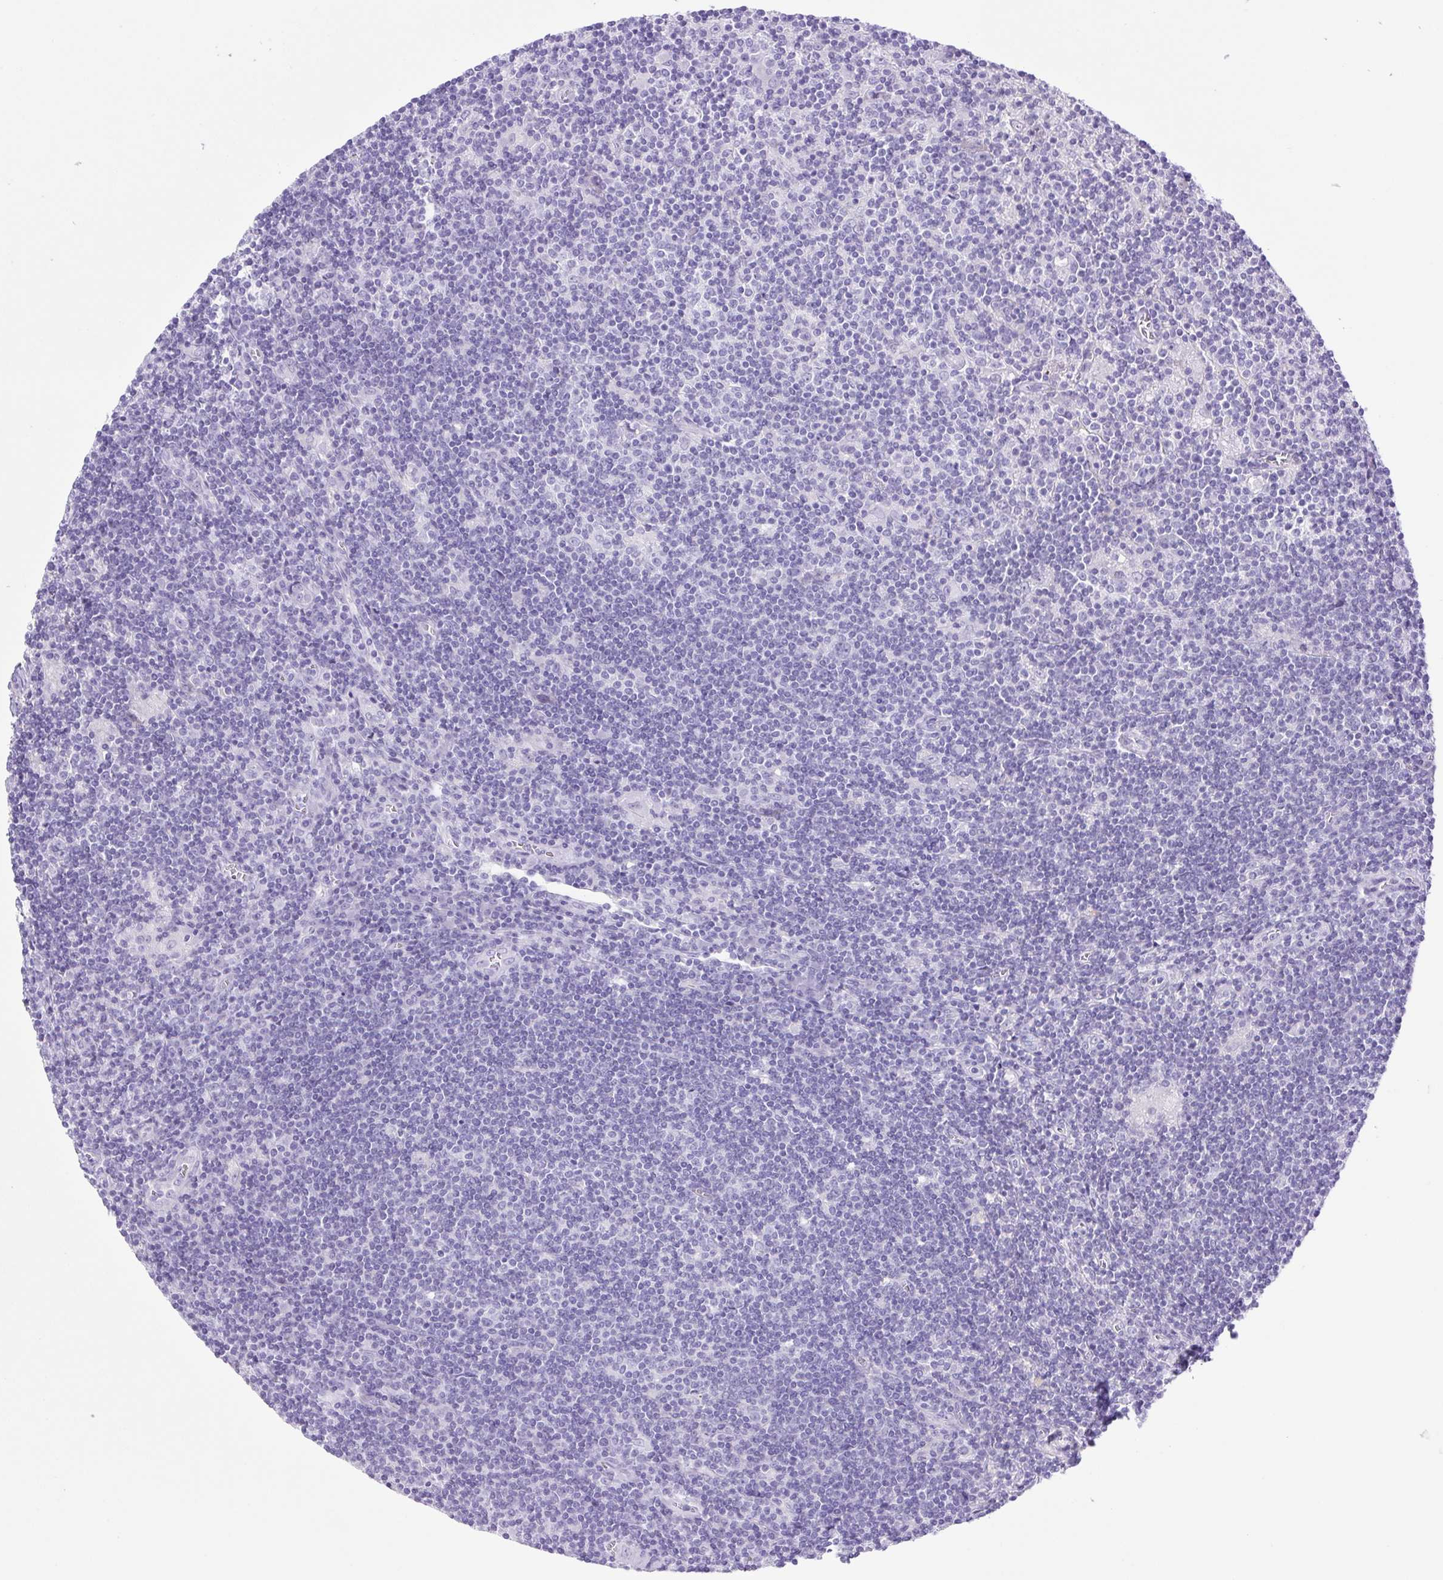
{"staining": {"intensity": "negative", "quantity": "none", "location": "none"}, "tissue": "lymphoma", "cell_type": "Tumor cells", "image_type": "cancer", "snomed": [{"axis": "morphology", "description": "Hodgkin's disease, NOS"}, {"axis": "topography", "description": "Lymph node"}], "caption": "This is an immunohistochemistry photomicrograph of human Hodgkin's disease. There is no staining in tumor cells.", "gene": "CDSN", "patient": {"sex": "male", "age": 40}}